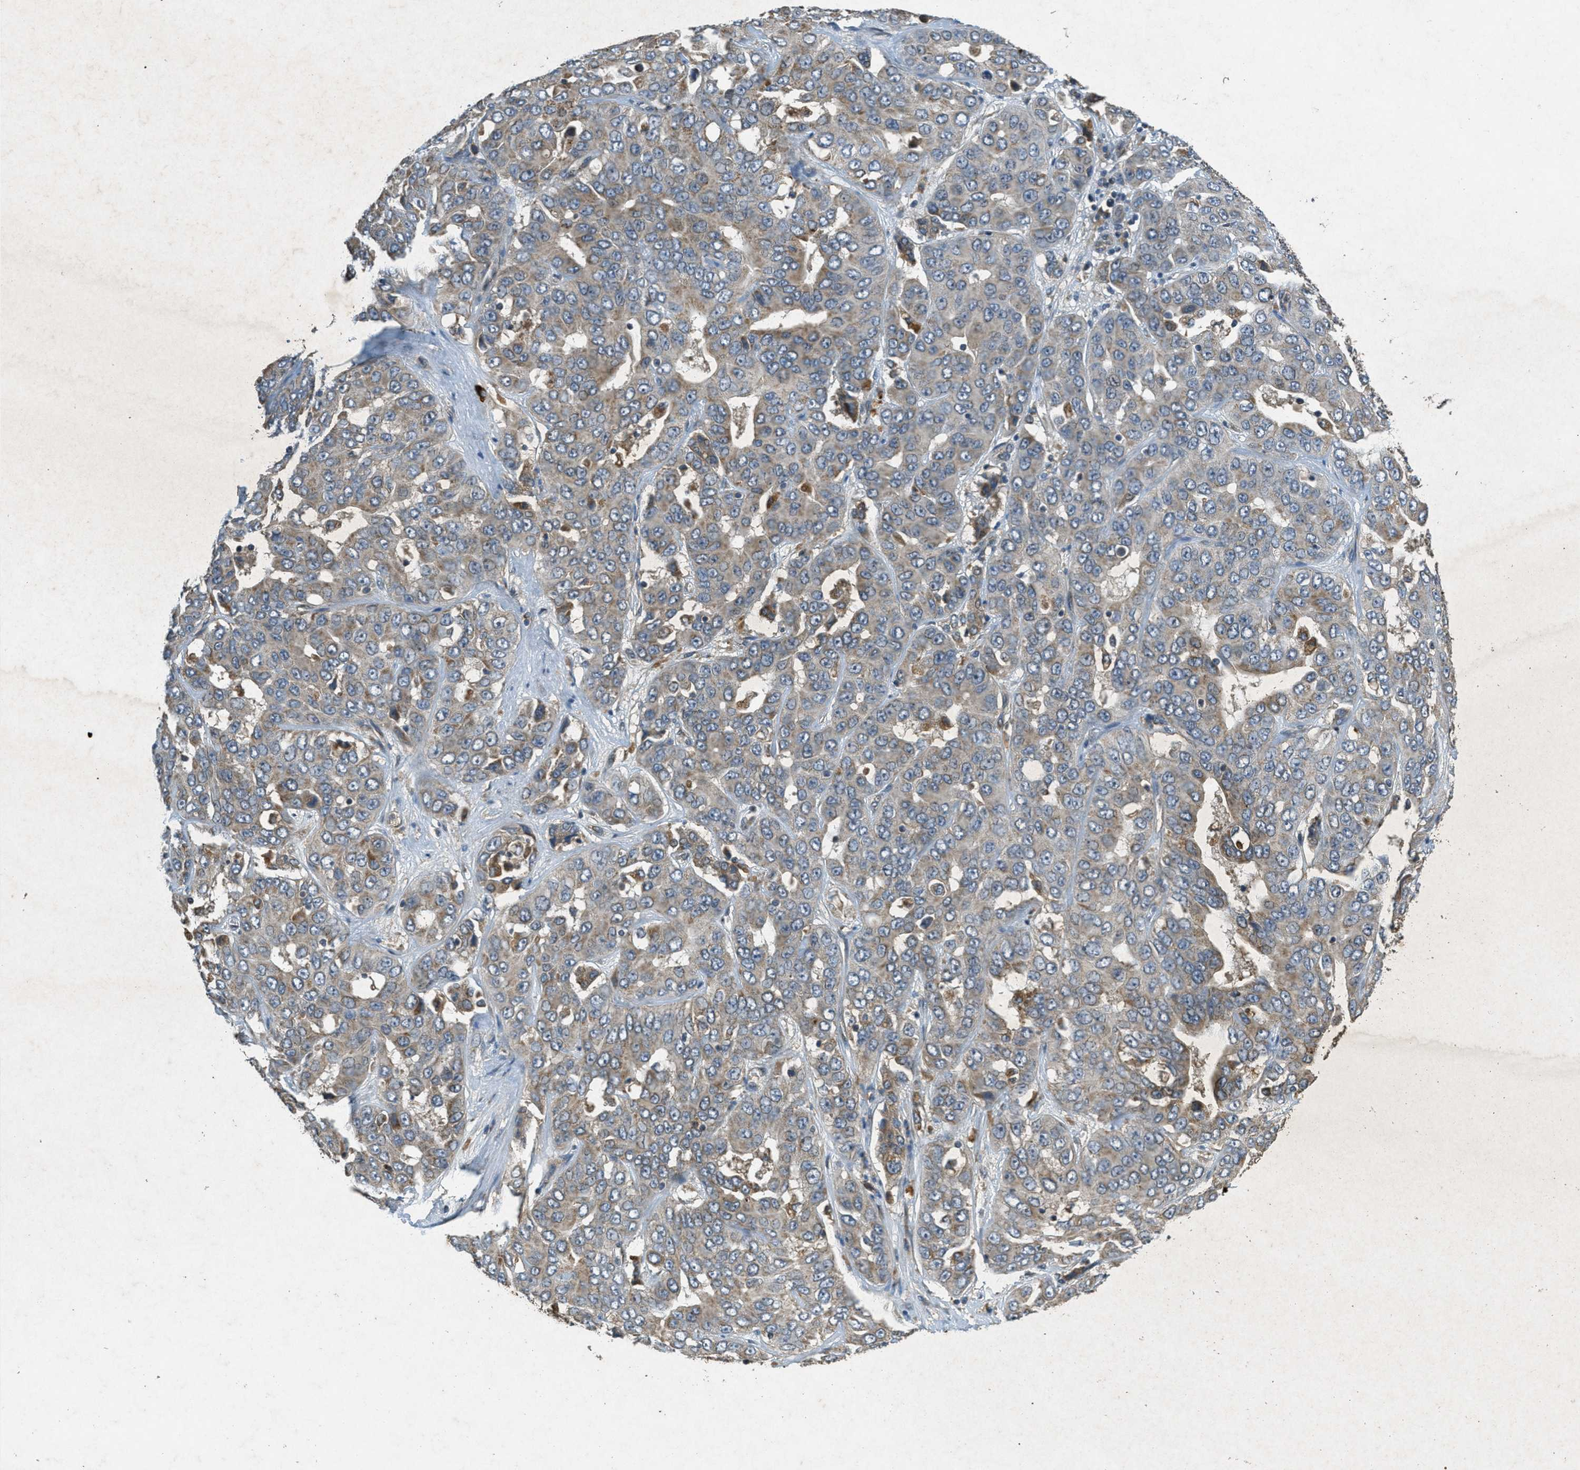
{"staining": {"intensity": "moderate", "quantity": ">75%", "location": "cytoplasmic/membranous"}, "tissue": "liver cancer", "cell_type": "Tumor cells", "image_type": "cancer", "snomed": [{"axis": "morphology", "description": "Cholangiocarcinoma"}, {"axis": "topography", "description": "Liver"}], "caption": "Human cholangiocarcinoma (liver) stained with a protein marker reveals moderate staining in tumor cells.", "gene": "PPP1R15A", "patient": {"sex": "female", "age": 52}}